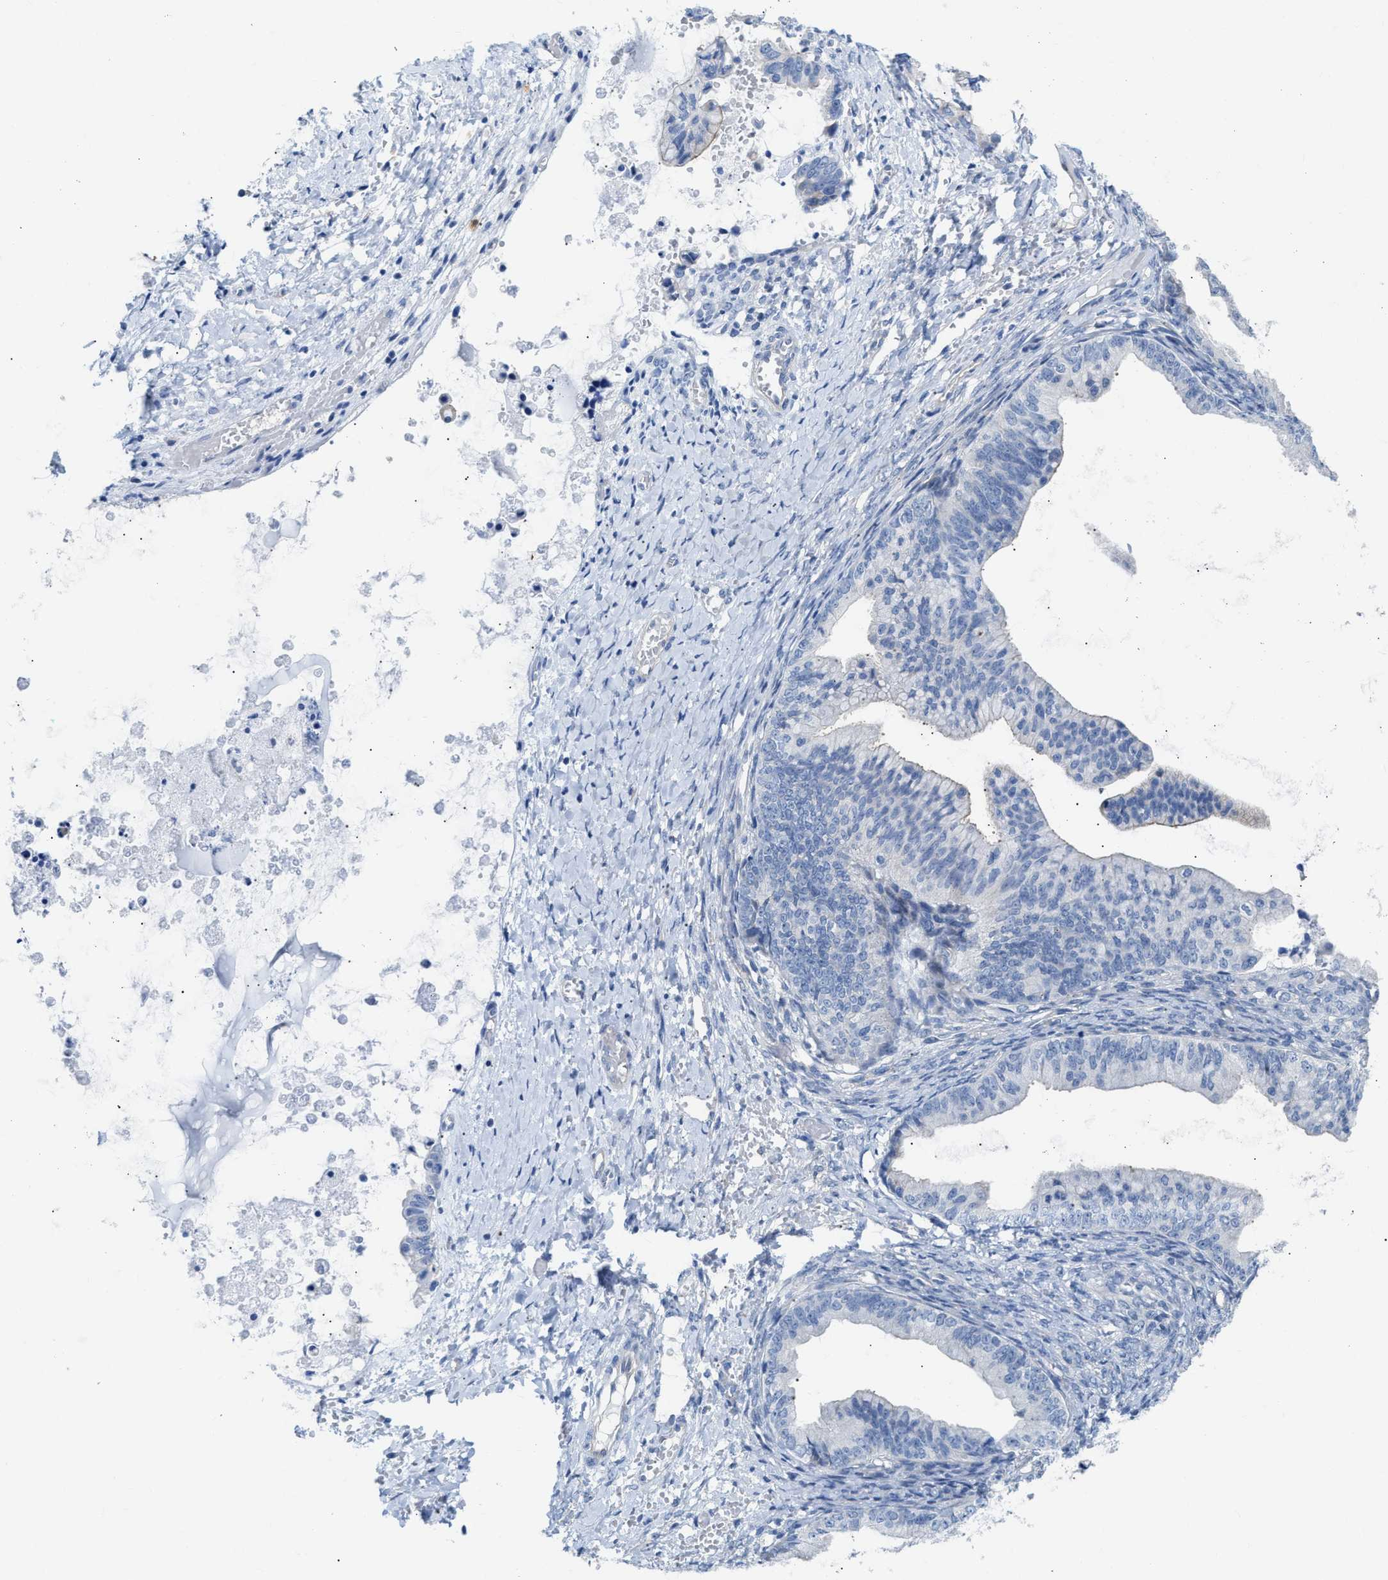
{"staining": {"intensity": "negative", "quantity": "none", "location": "none"}, "tissue": "ovarian cancer", "cell_type": "Tumor cells", "image_type": "cancer", "snomed": [{"axis": "morphology", "description": "Cystadenocarcinoma, mucinous, NOS"}, {"axis": "topography", "description": "Ovary"}], "caption": "Immunohistochemistry (IHC) of human mucinous cystadenocarcinoma (ovarian) reveals no staining in tumor cells.", "gene": "FHL1", "patient": {"sex": "female", "age": 36}}